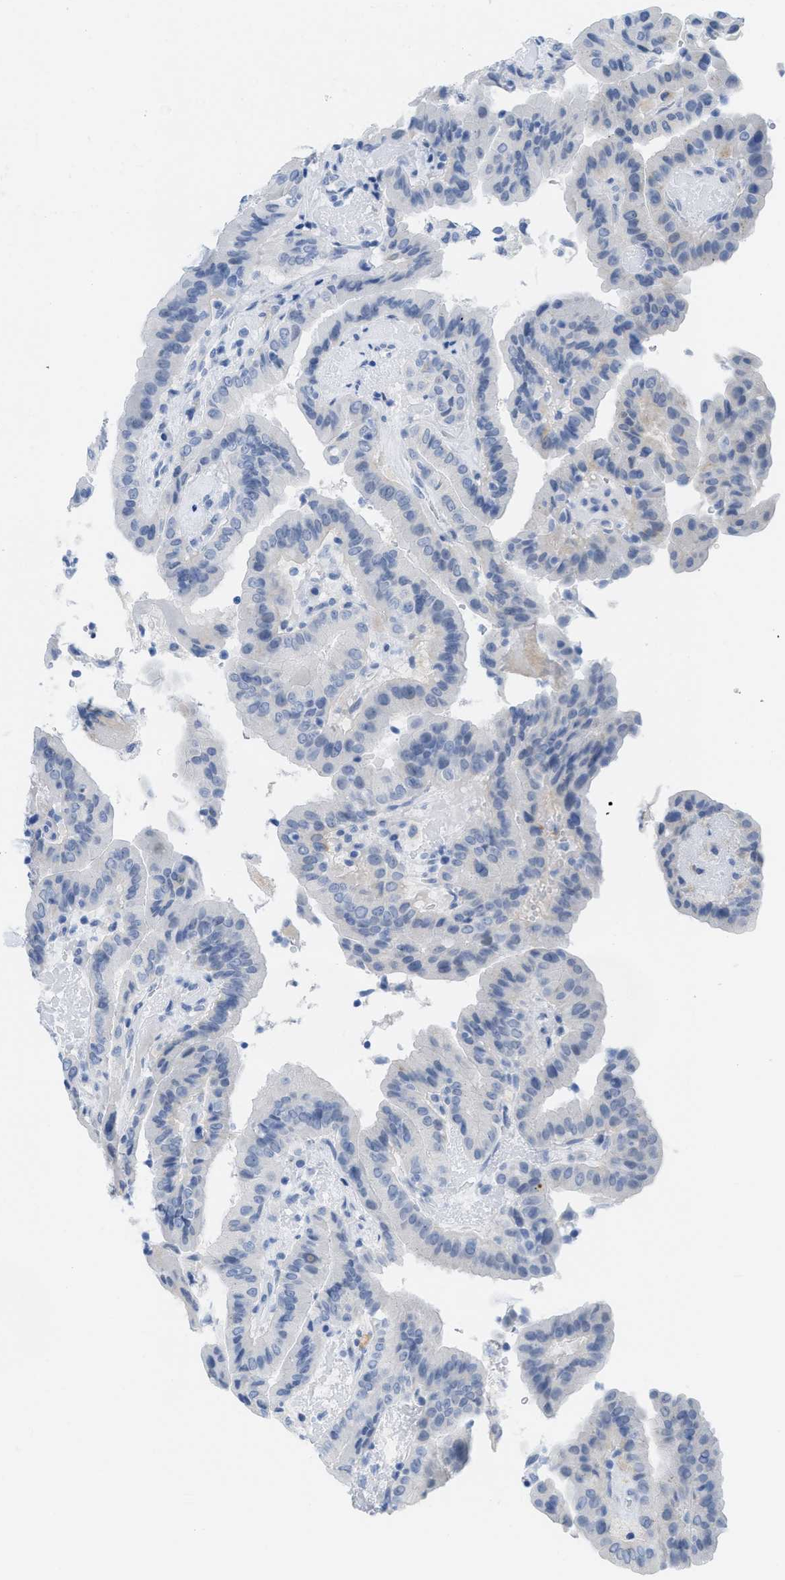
{"staining": {"intensity": "negative", "quantity": "none", "location": "none"}, "tissue": "thyroid cancer", "cell_type": "Tumor cells", "image_type": "cancer", "snomed": [{"axis": "morphology", "description": "Papillary adenocarcinoma, NOS"}, {"axis": "topography", "description": "Thyroid gland"}], "caption": "This is an IHC histopathology image of human thyroid cancer. There is no expression in tumor cells.", "gene": "WDR4", "patient": {"sex": "male", "age": 33}}